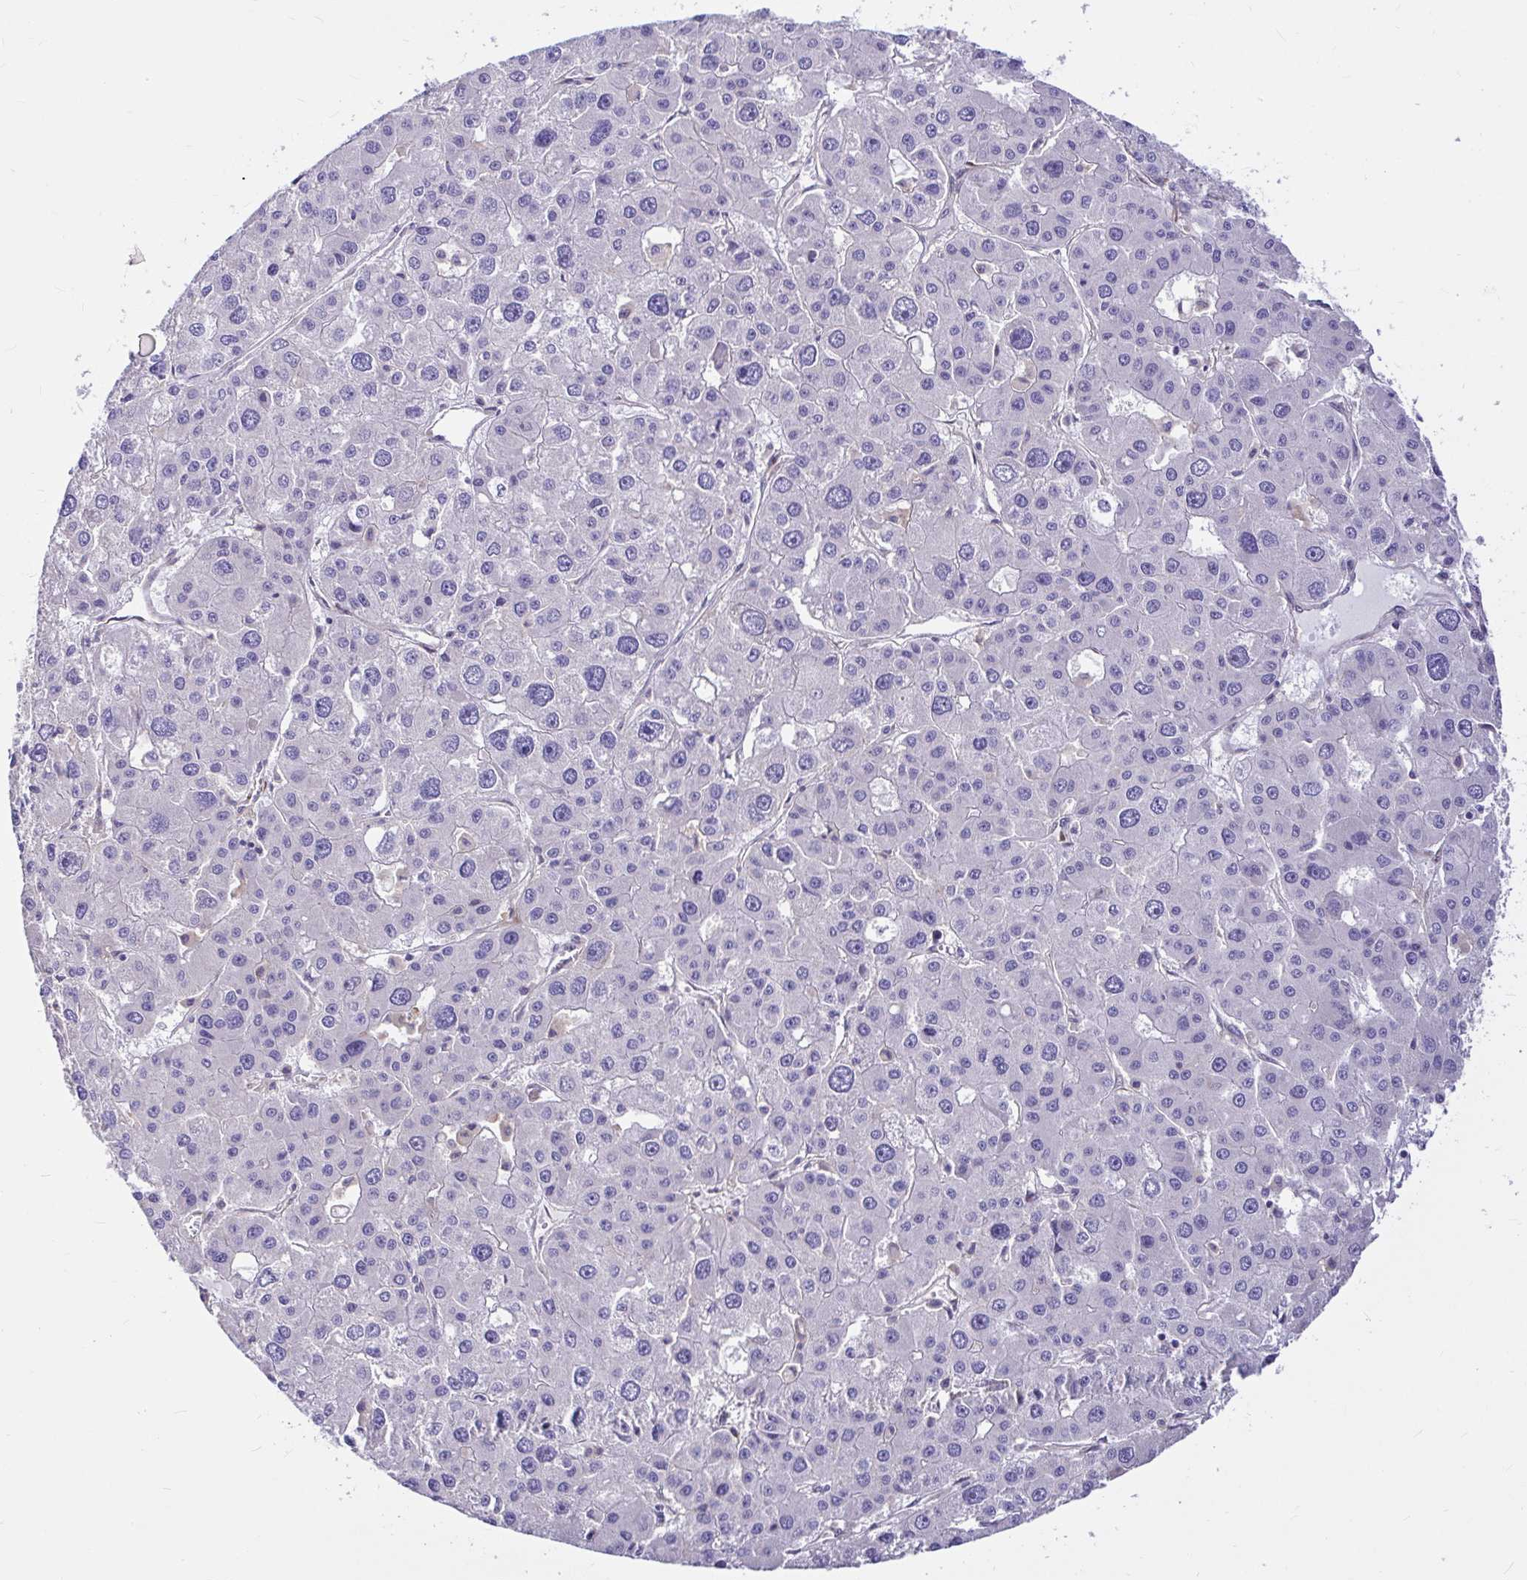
{"staining": {"intensity": "negative", "quantity": "none", "location": "none"}, "tissue": "liver cancer", "cell_type": "Tumor cells", "image_type": "cancer", "snomed": [{"axis": "morphology", "description": "Carcinoma, Hepatocellular, NOS"}, {"axis": "topography", "description": "Liver"}], "caption": "There is no significant expression in tumor cells of liver cancer (hepatocellular carcinoma).", "gene": "GABBR2", "patient": {"sex": "male", "age": 73}}